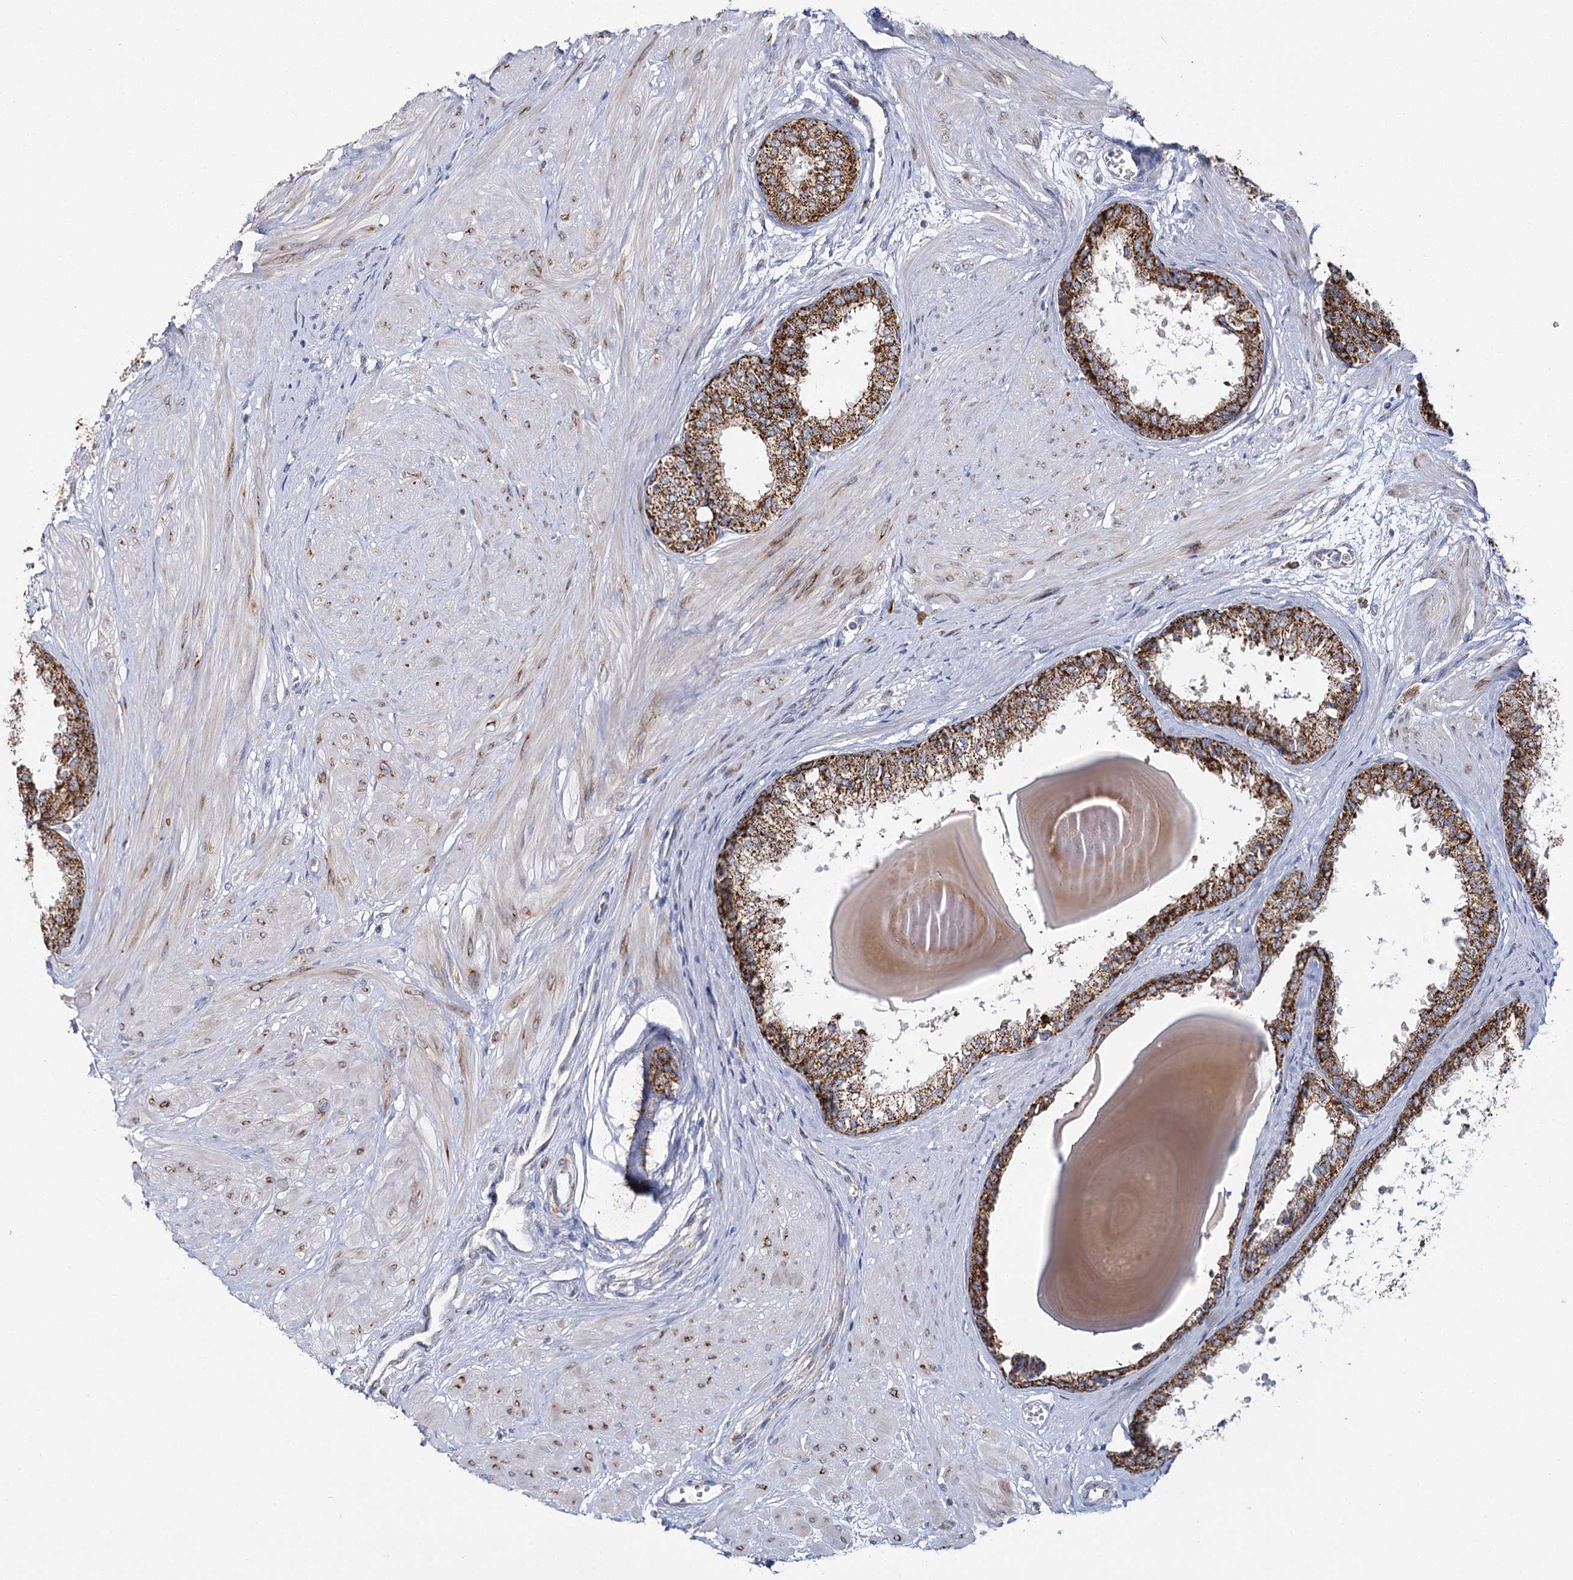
{"staining": {"intensity": "strong", "quantity": ">75%", "location": "cytoplasmic/membranous"}, "tissue": "prostate", "cell_type": "Glandular cells", "image_type": "normal", "snomed": [{"axis": "morphology", "description": "Normal tissue, NOS"}, {"axis": "topography", "description": "Prostate"}], "caption": "Immunohistochemical staining of normal prostate shows >75% levels of strong cytoplasmic/membranous protein expression in about >75% of glandular cells.", "gene": "THUMPD3", "patient": {"sex": "male", "age": 48}}